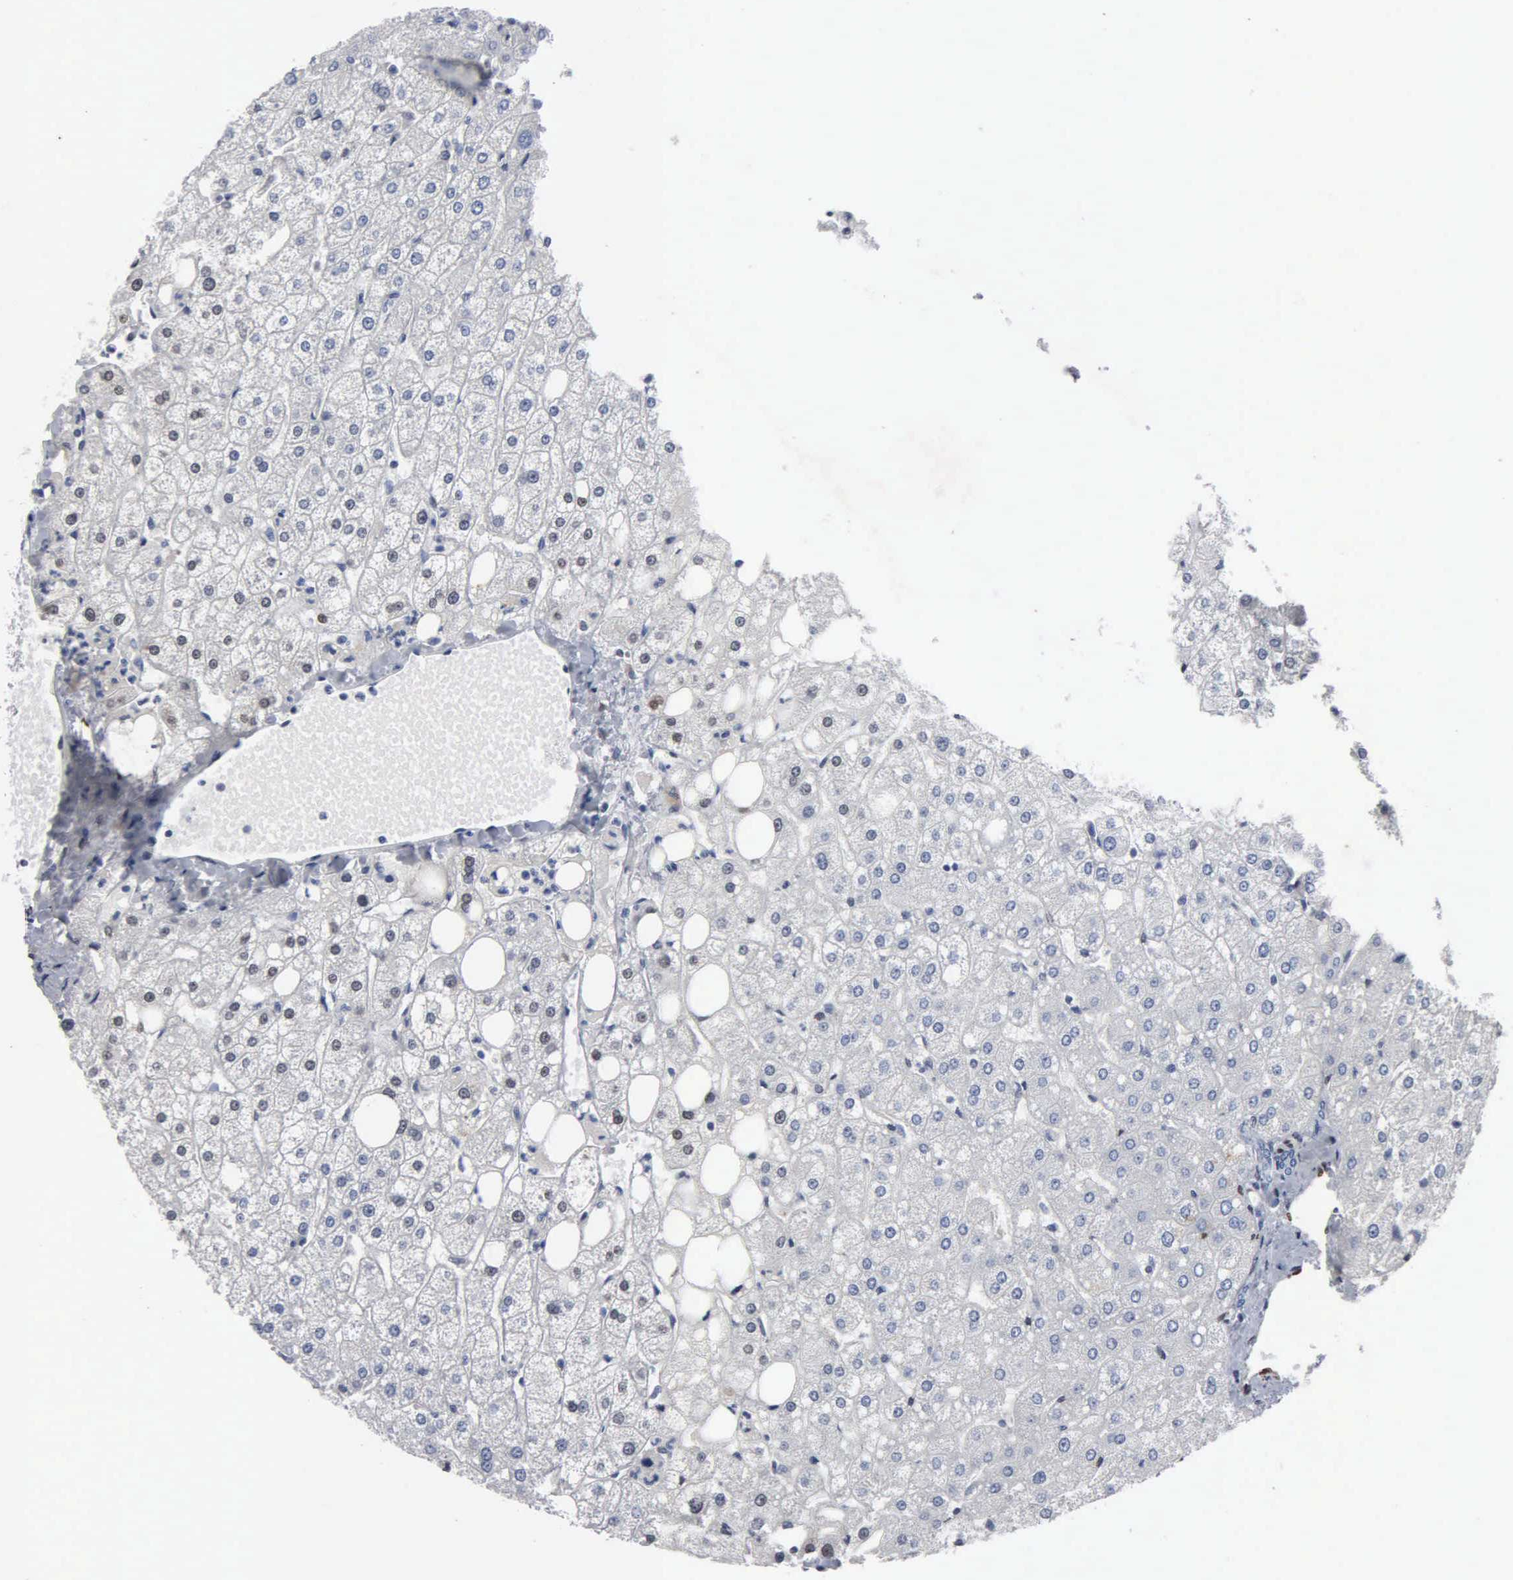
{"staining": {"intensity": "negative", "quantity": "none", "location": "none"}, "tissue": "liver", "cell_type": "Cholangiocytes", "image_type": "normal", "snomed": [{"axis": "morphology", "description": "Normal tissue, NOS"}, {"axis": "topography", "description": "Liver"}], "caption": "Immunohistochemical staining of unremarkable human liver shows no significant positivity in cholangiocytes. (IHC, brightfield microscopy, high magnification).", "gene": "FGF2", "patient": {"sex": "male", "age": 35}}